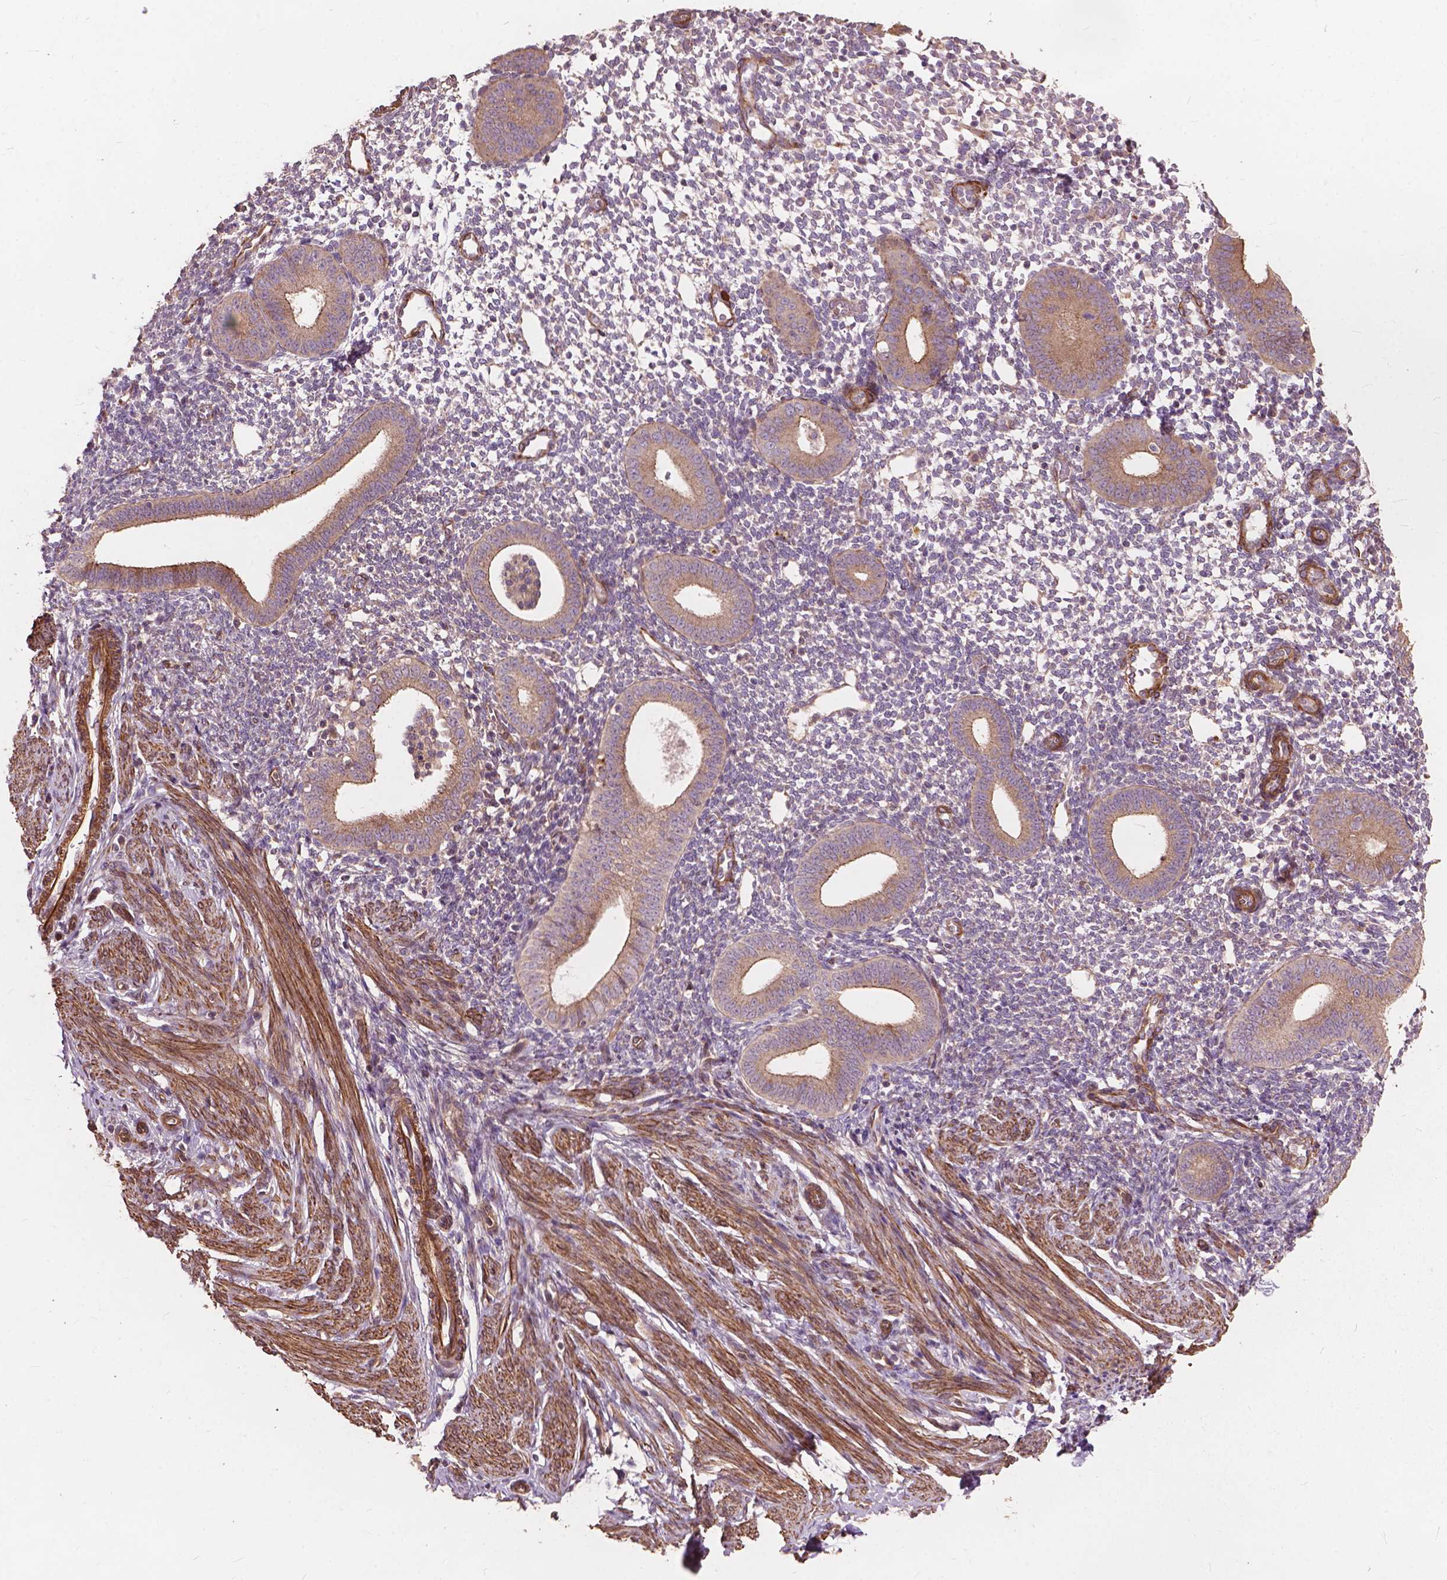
{"staining": {"intensity": "negative", "quantity": "none", "location": "none"}, "tissue": "endometrium", "cell_type": "Cells in endometrial stroma", "image_type": "normal", "snomed": [{"axis": "morphology", "description": "Normal tissue, NOS"}, {"axis": "topography", "description": "Endometrium"}], "caption": "The image shows no significant expression in cells in endometrial stroma of endometrium.", "gene": "FNIP1", "patient": {"sex": "female", "age": 40}}